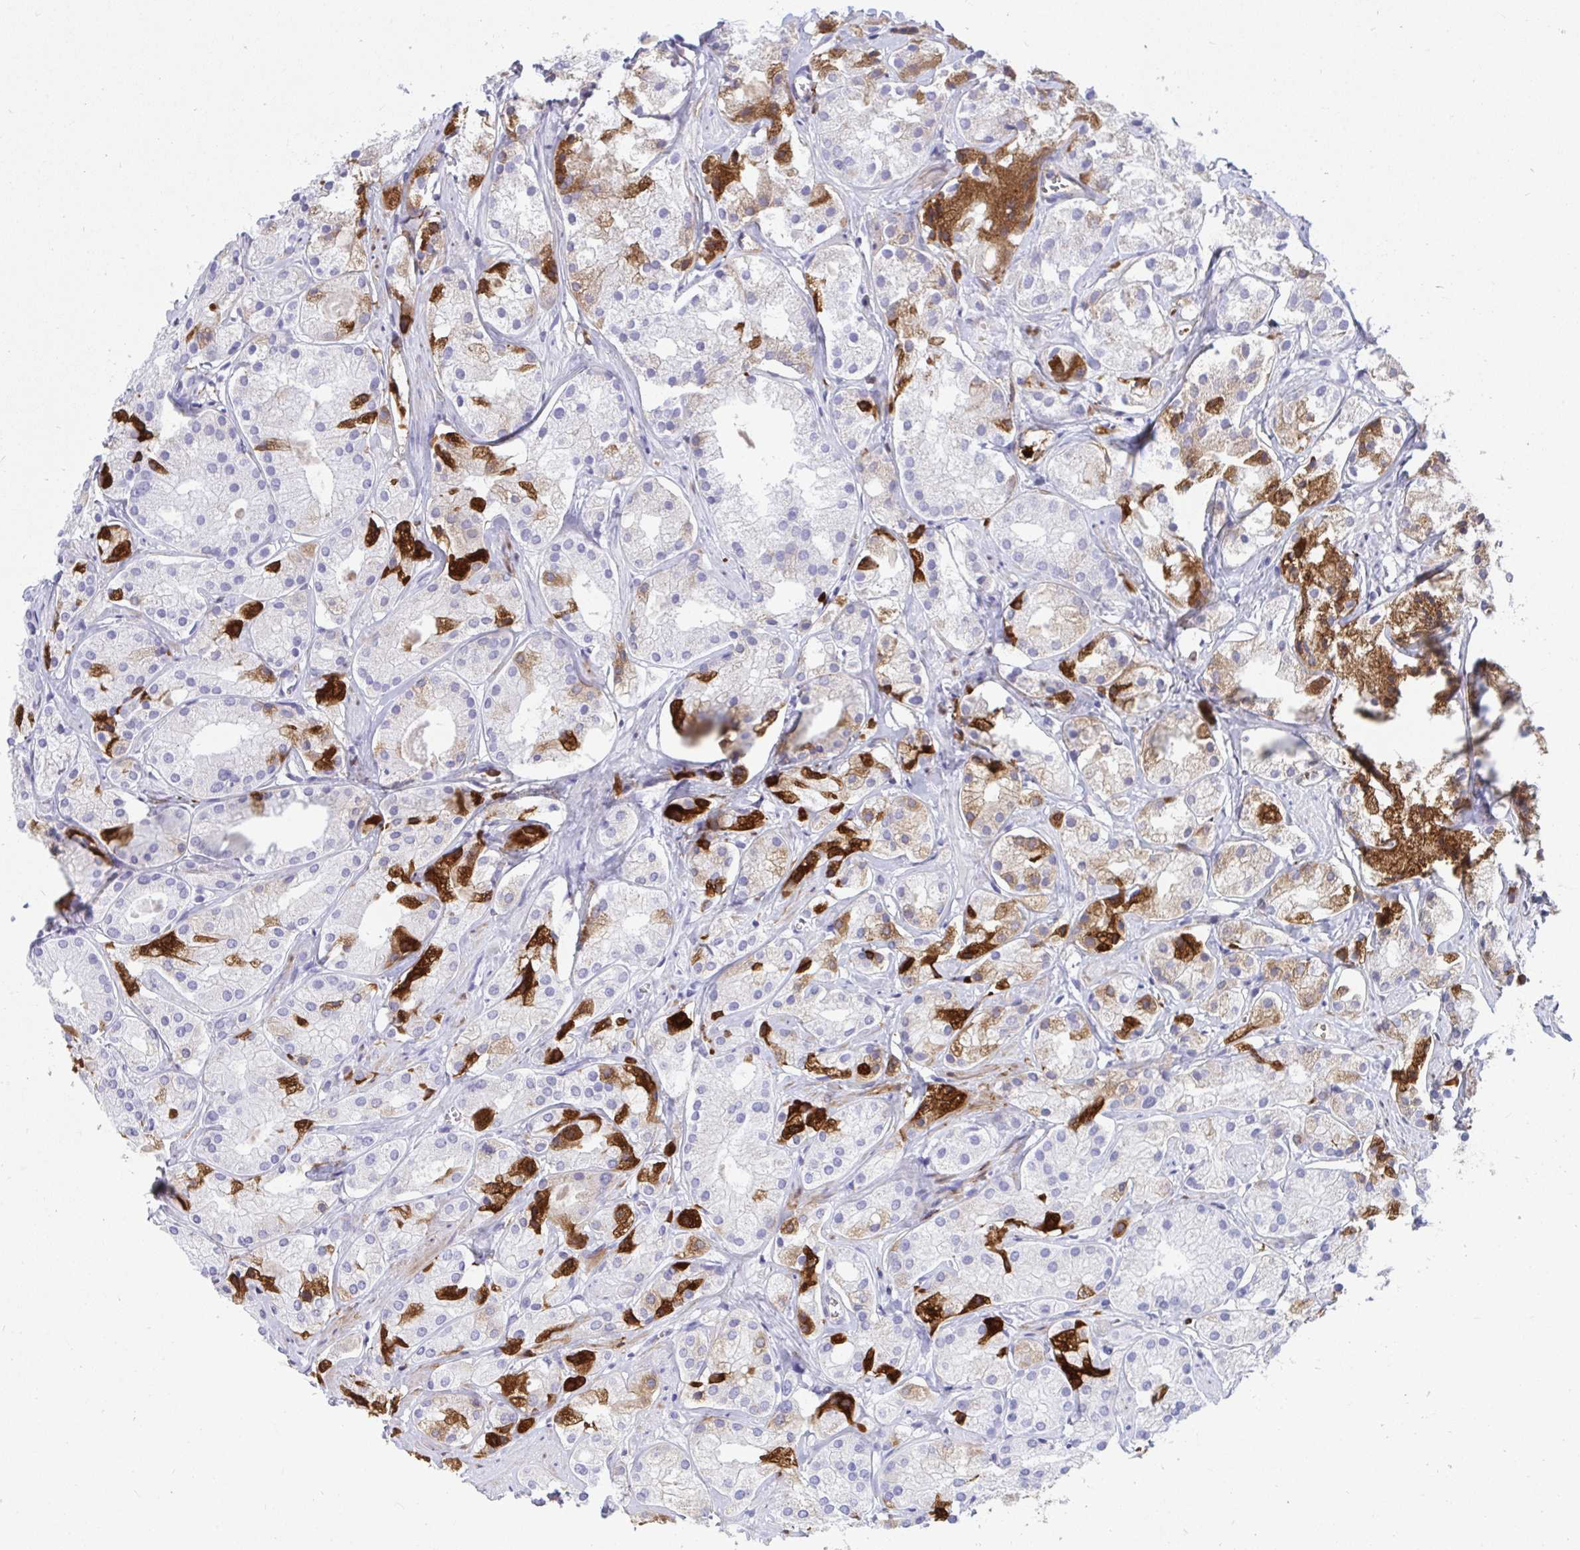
{"staining": {"intensity": "moderate", "quantity": "25%-75%", "location": "cytoplasmic/membranous"}, "tissue": "prostate cancer", "cell_type": "Tumor cells", "image_type": "cancer", "snomed": [{"axis": "morphology", "description": "Adenocarcinoma, Low grade"}, {"axis": "topography", "description": "Prostate"}], "caption": "Tumor cells display medium levels of moderate cytoplasmic/membranous staining in about 25%-75% of cells in prostate cancer.", "gene": "F2", "patient": {"sex": "male", "age": 69}}